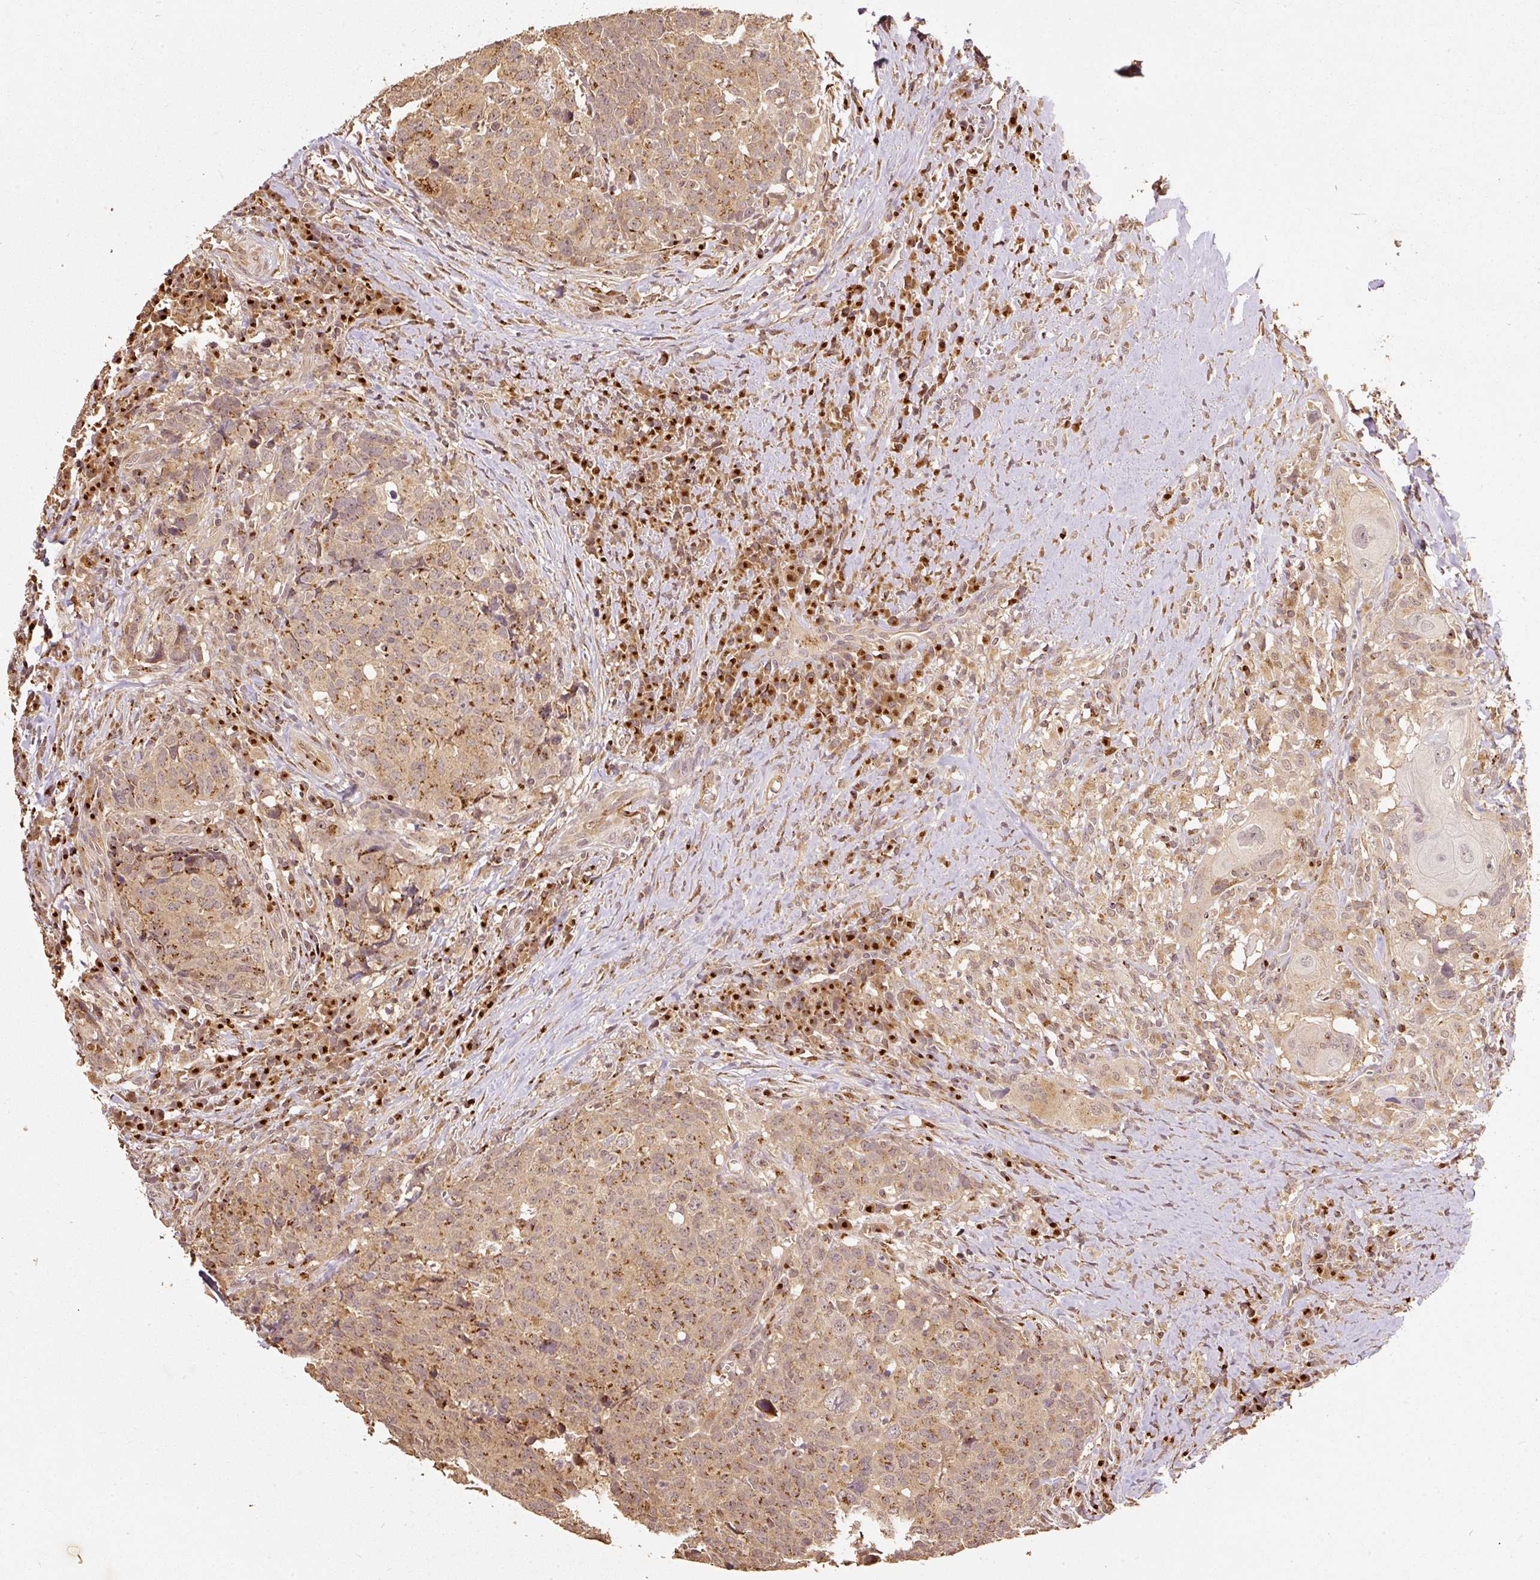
{"staining": {"intensity": "moderate", "quantity": ">75%", "location": "cytoplasmic/membranous"}, "tissue": "head and neck cancer", "cell_type": "Tumor cells", "image_type": "cancer", "snomed": [{"axis": "morphology", "description": "Squamous cell carcinoma, NOS"}, {"axis": "topography", "description": "Head-Neck"}], "caption": "Brown immunohistochemical staining in head and neck cancer (squamous cell carcinoma) displays moderate cytoplasmic/membranous expression in about >75% of tumor cells. (DAB (3,3'-diaminobenzidine) = brown stain, brightfield microscopy at high magnification).", "gene": "FUT8", "patient": {"sex": "male", "age": 66}}